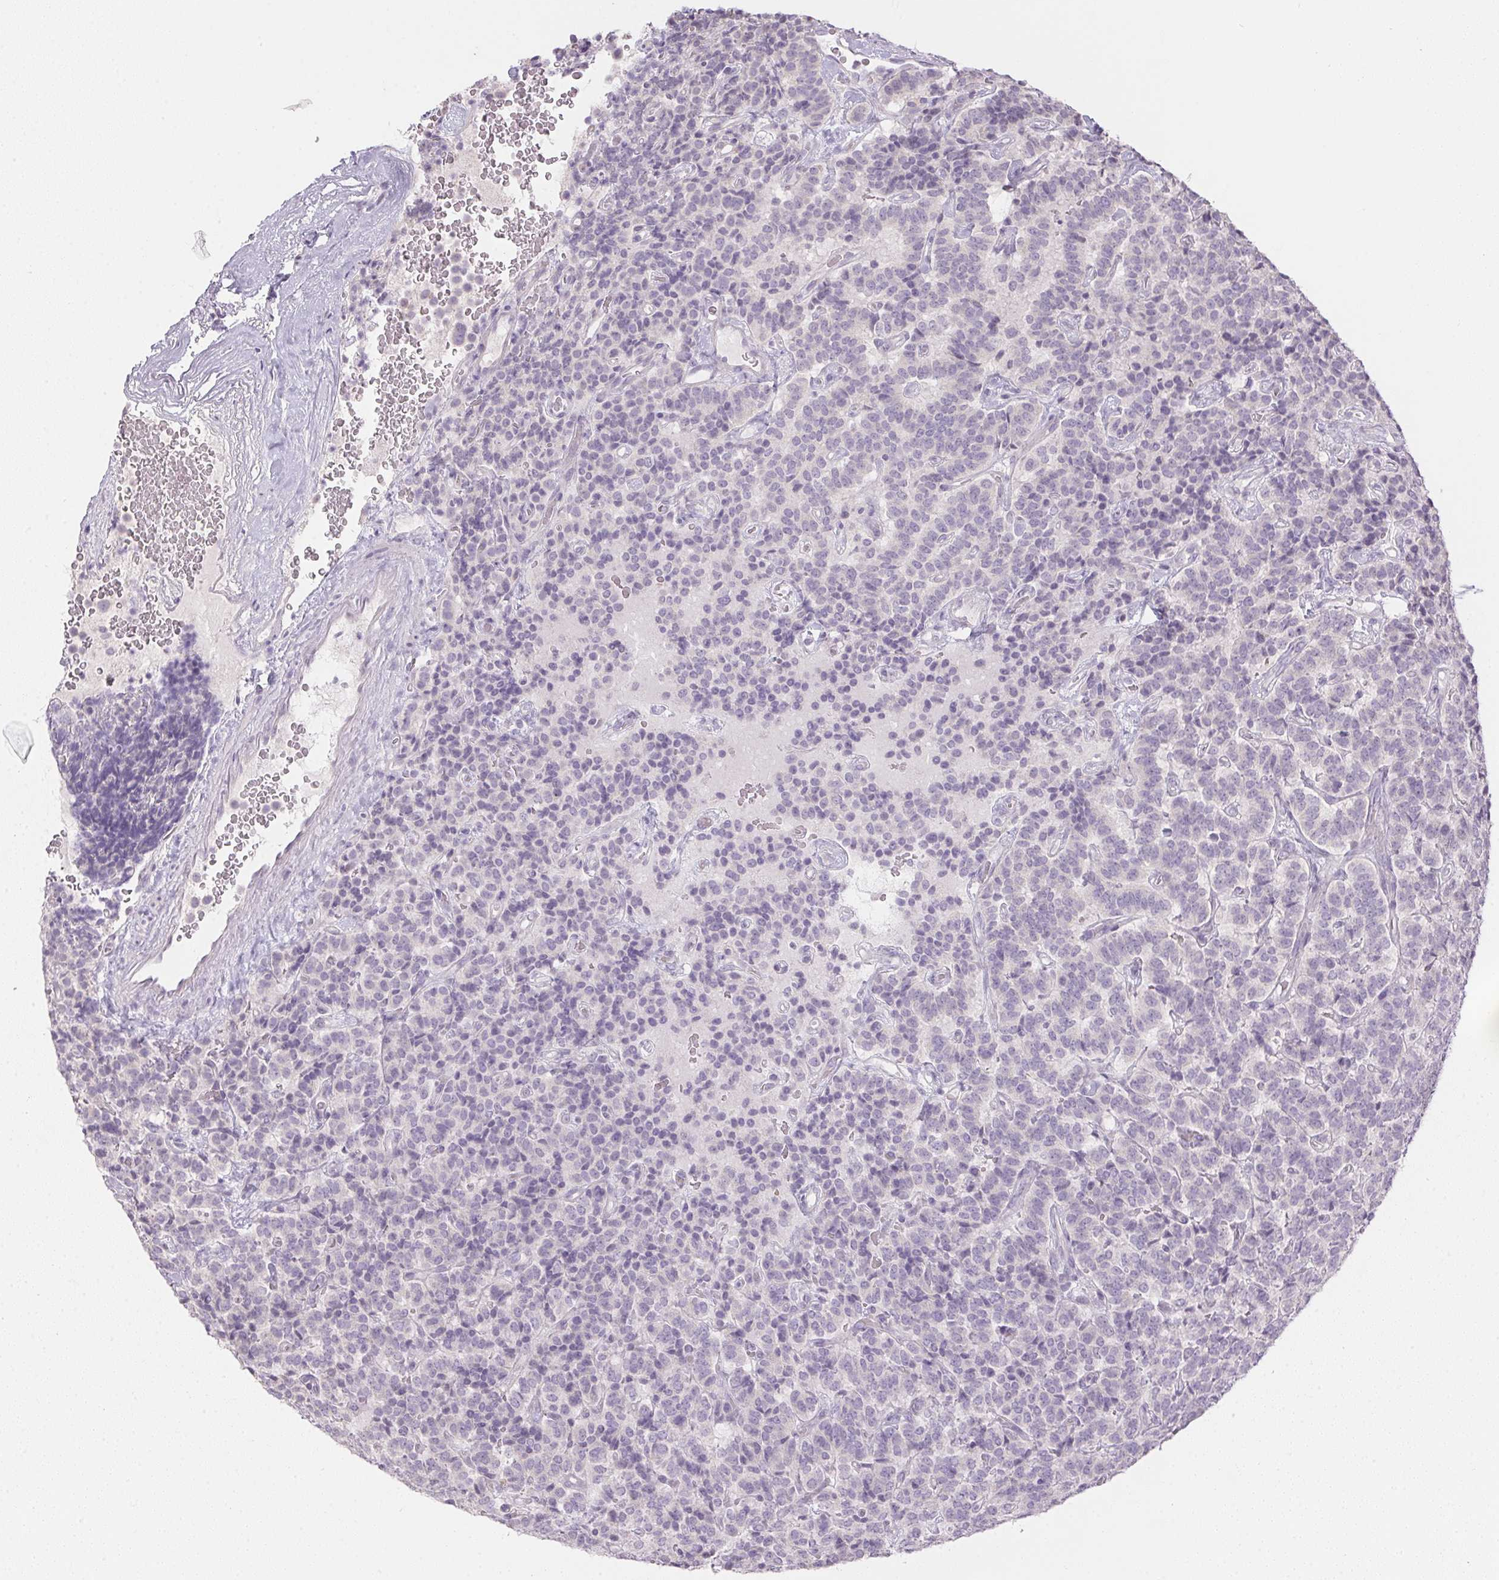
{"staining": {"intensity": "negative", "quantity": "none", "location": "none"}, "tissue": "carcinoid", "cell_type": "Tumor cells", "image_type": "cancer", "snomed": [{"axis": "morphology", "description": "Carcinoid, malignant, NOS"}, {"axis": "topography", "description": "Pancreas"}], "caption": "Micrograph shows no significant protein expression in tumor cells of carcinoid.", "gene": "CTCFL", "patient": {"sex": "male", "age": 36}}